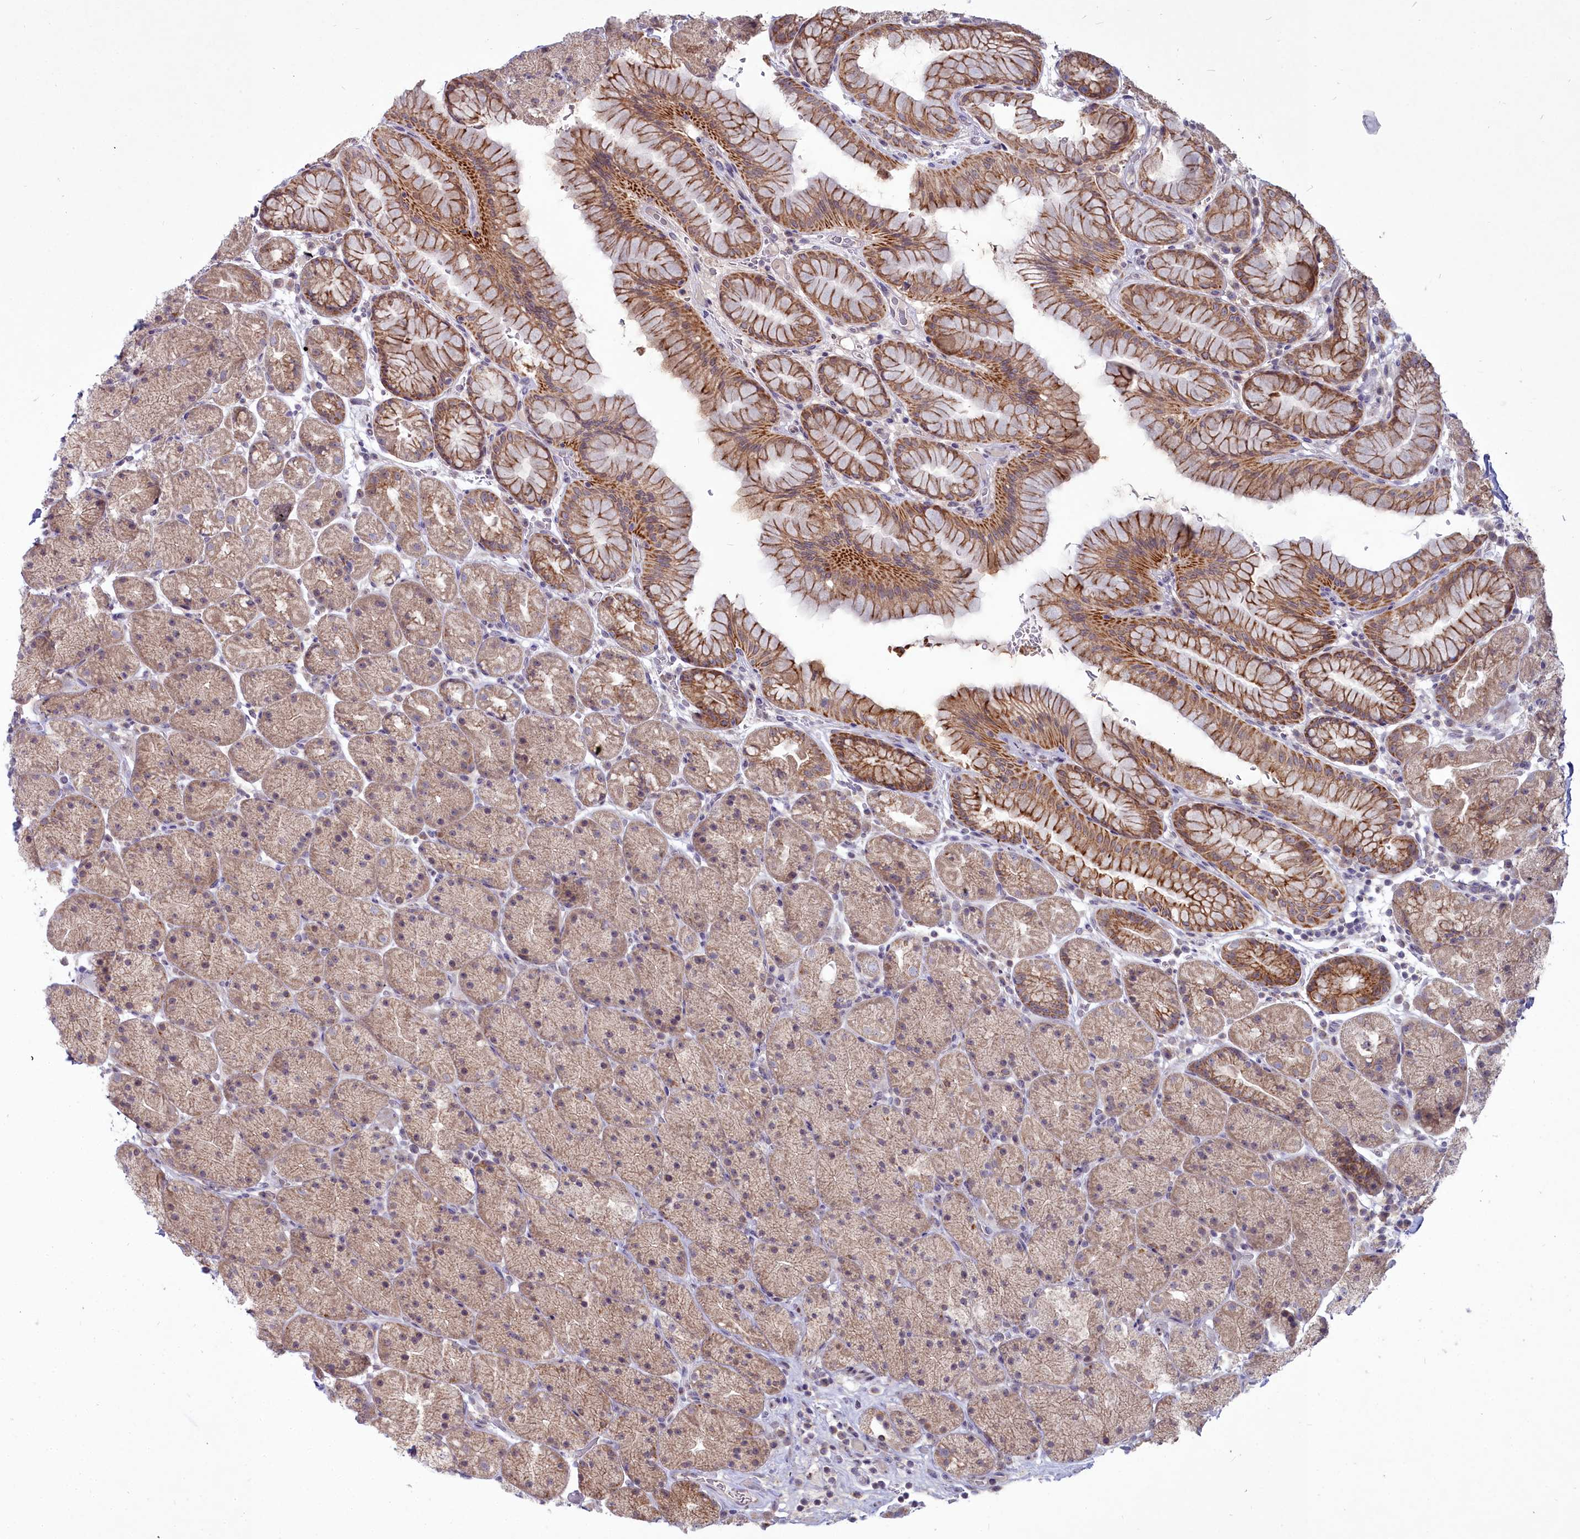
{"staining": {"intensity": "moderate", "quantity": ">75%", "location": "cytoplasmic/membranous"}, "tissue": "stomach", "cell_type": "Glandular cells", "image_type": "normal", "snomed": [{"axis": "morphology", "description": "Normal tissue, NOS"}, {"axis": "topography", "description": "Stomach, upper"}, {"axis": "topography", "description": "Stomach, lower"}], "caption": "An IHC micrograph of unremarkable tissue is shown. Protein staining in brown highlights moderate cytoplasmic/membranous positivity in stomach within glandular cells. (Stains: DAB (3,3'-diaminobenzidine) in brown, nuclei in blue, Microscopy: brightfield microscopy at high magnification).", "gene": "MICU2", "patient": {"sex": "male", "age": 67}}